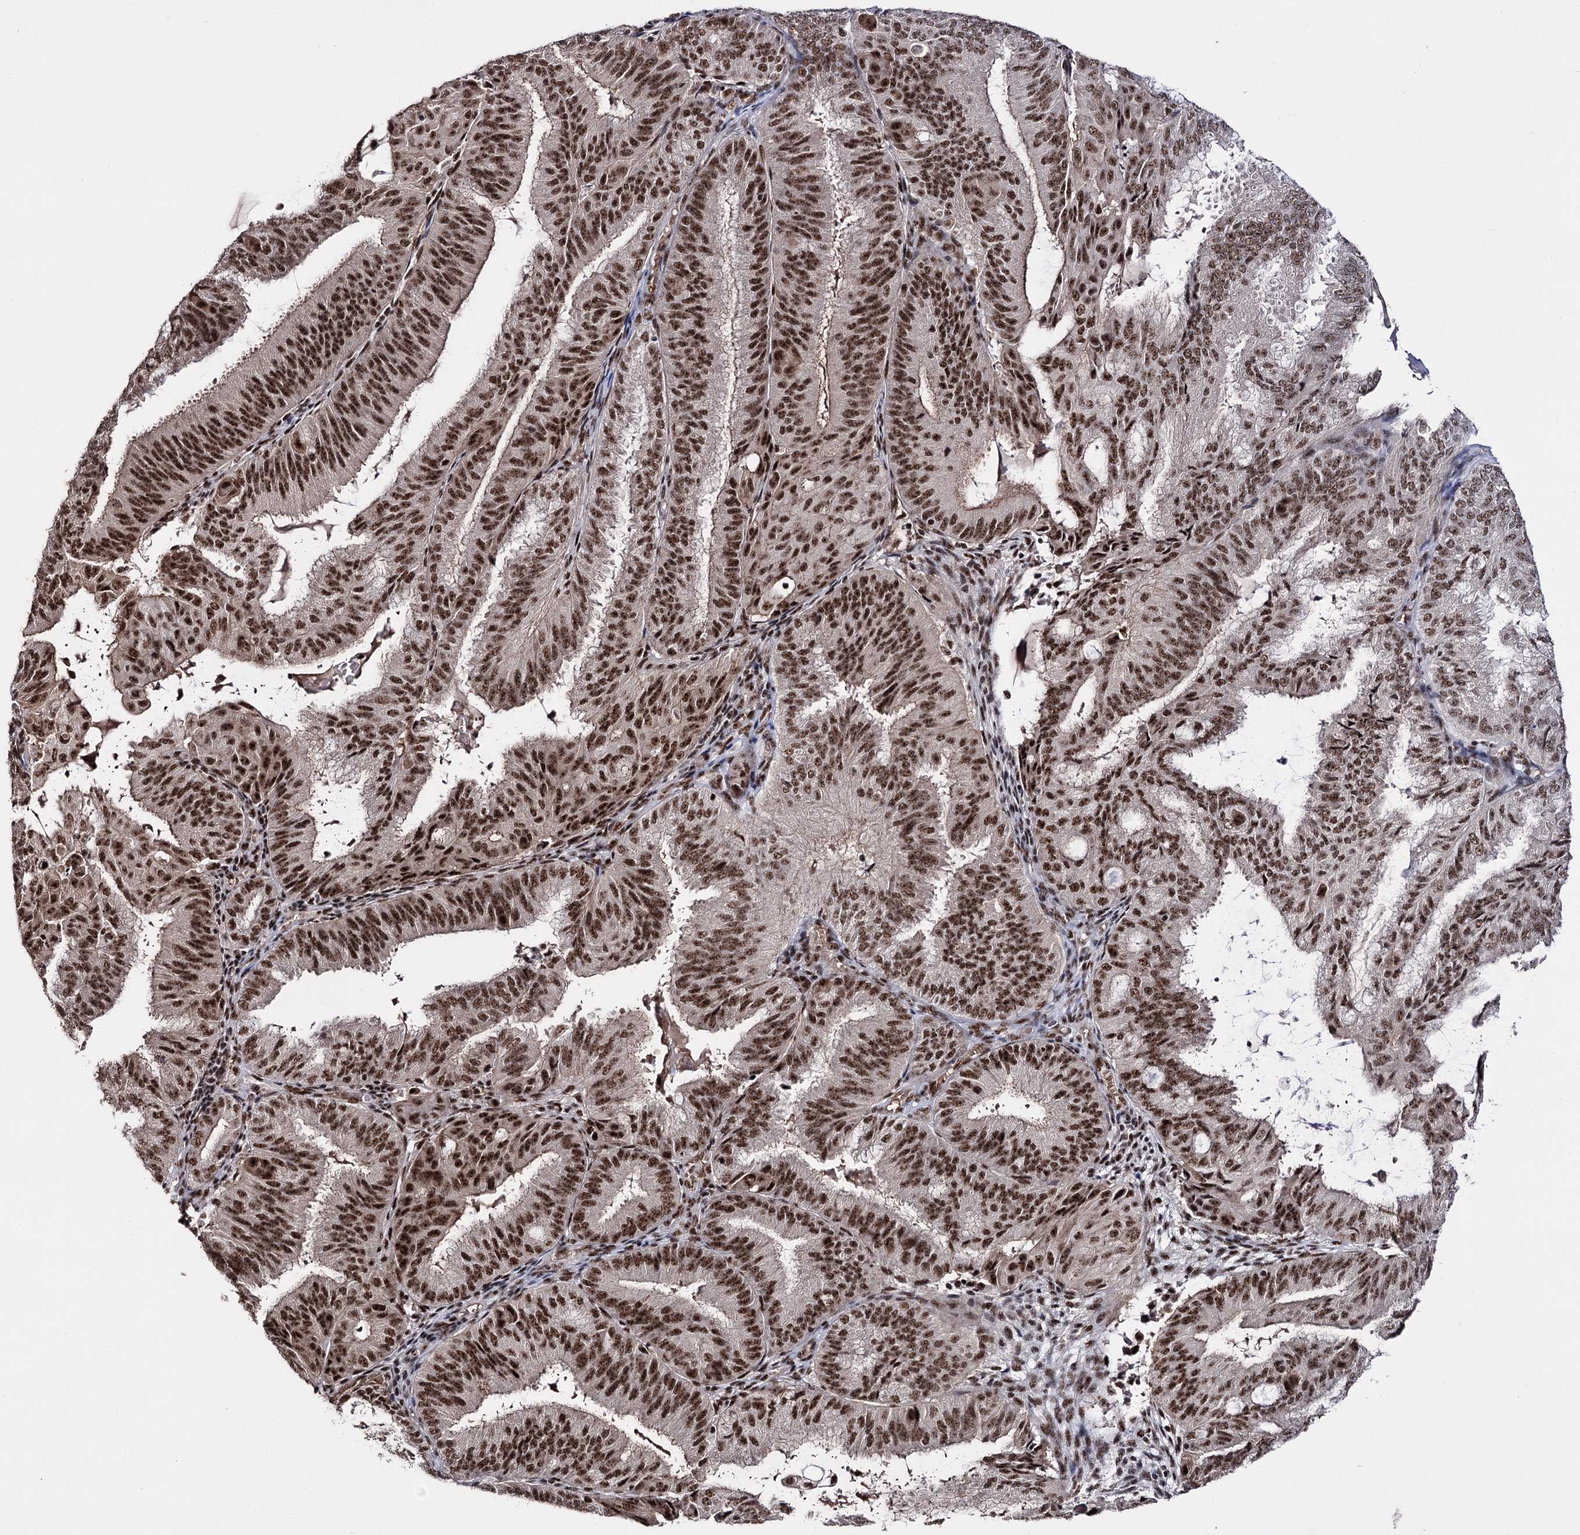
{"staining": {"intensity": "strong", "quantity": ">75%", "location": "nuclear"}, "tissue": "endometrial cancer", "cell_type": "Tumor cells", "image_type": "cancer", "snomed": [{"axis": "morphology", "description": "Adenocarcinoma, NOS"}, {"axis": "topography", "description": "Endometrium"}], "caption": "High-magnification brightfield microscopy of endometrial cancer (adenocarcinoma) stained with DAB (3,3'-diaminobenzidine) (brown) and counterstained with hematoxylin (blue). tumor cells exhibit strong nuclear expression is seen in about>75% of cells.", "gene": "PRPF40A", "patient": {"sex": "female", "age": 49}}